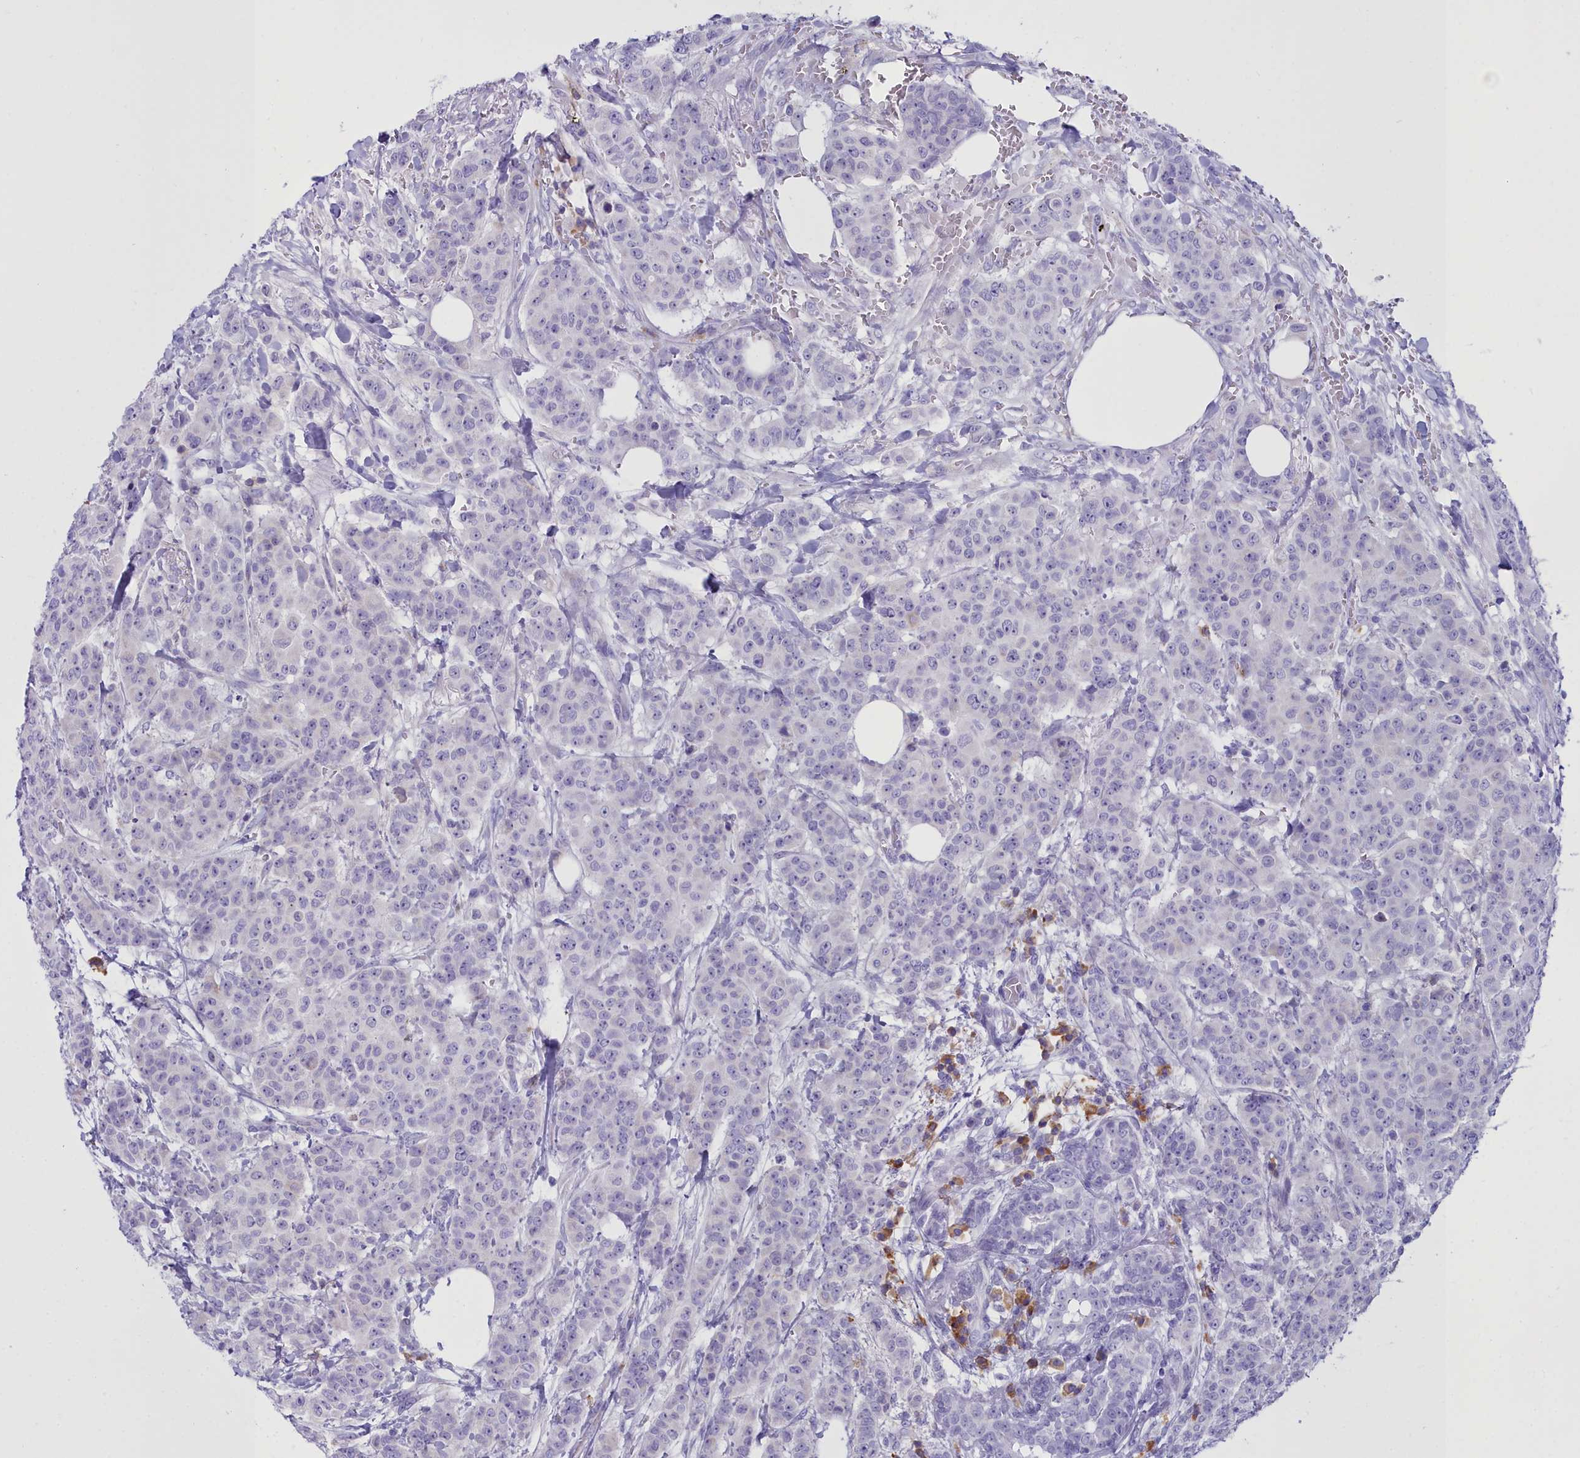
{"staining": {"intensity": "negative", "quantity": "none", "location": "none"}, "tissue": "breast cancer", "cell_type": "Tumor cells", "image_type": "cancer", "snomed": [{"axis": "morphology", "description": "Duct carcinoma"}, {"axis": "topography", "description": "Breast"}], "caption": "DAB (3,3'-diaminobenzidine) immunohistochemical staining of human breast cancer (infiltrating ductal carcinoma) displays no significant expression in tumor cells.", "gene": "CD5", "patient": {"sex": "female", "age": 40}}